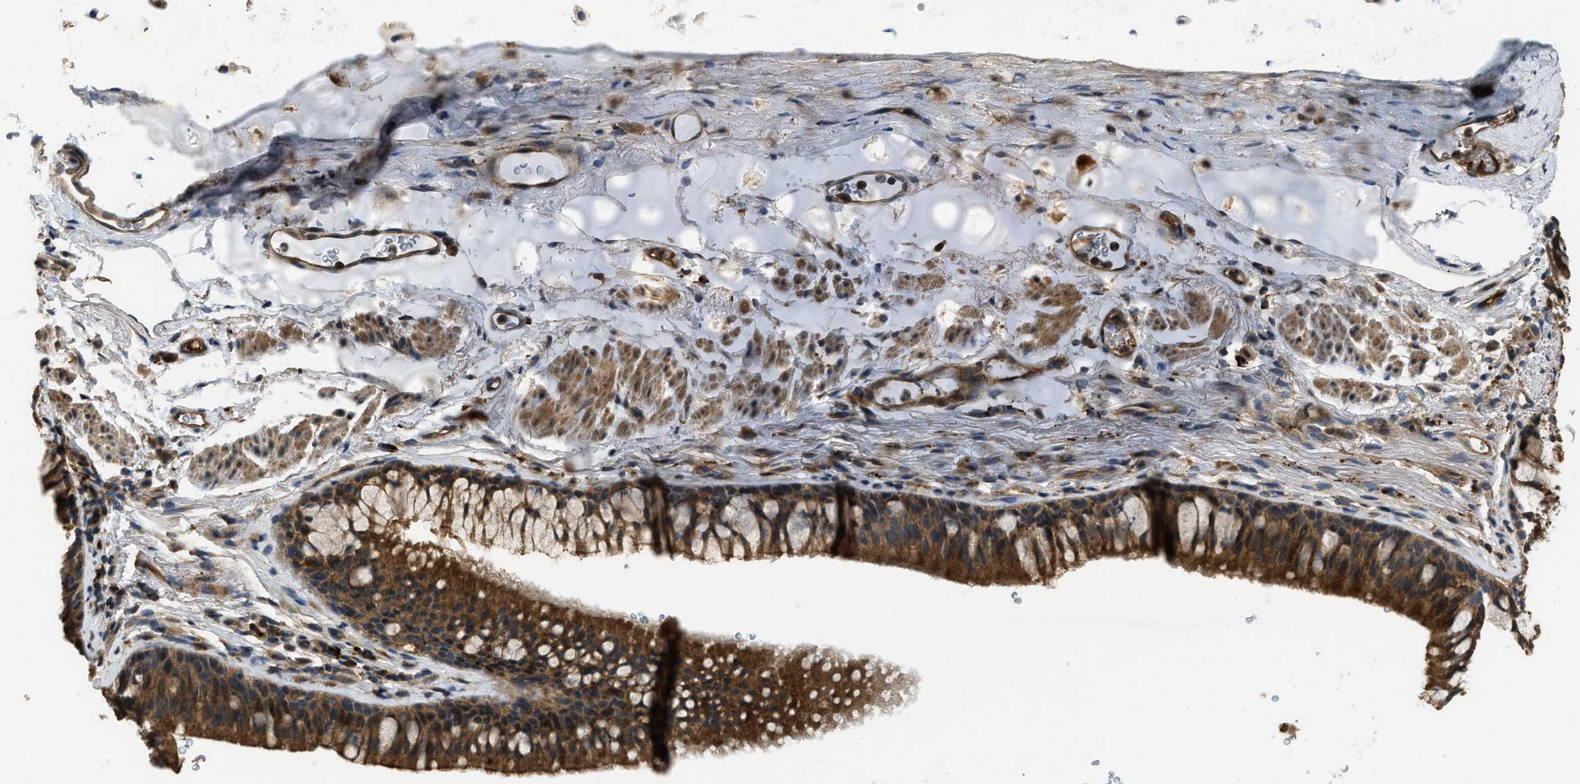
{"staining": {"intensity": "strong", "quantity": ">75%", "location": "cytoplasmic/membranous"}, "tissue": "bronchus", "cell_type": "Respiratory epithelial cells", "image_type": "normal", "snomed": [{"axis": "morphology", "description": "Normal tissue, NOS"}, {"axis": "topography", "description": "Cartilage tissue"}, {"axis": "topography", "description": "Bronchus"}], "caption": "Protein staining of unremarkable bronchus reveals strong cytoplasmic/membranous staining in approximately >75% of respiratory epithelial cells. The staining was performed using DAB, with brown indicating positive protein expression. Nuclei are stained blue with hematoxylin.", "gene": "GGH", "patient": {"sex": "female", "age": 53}}